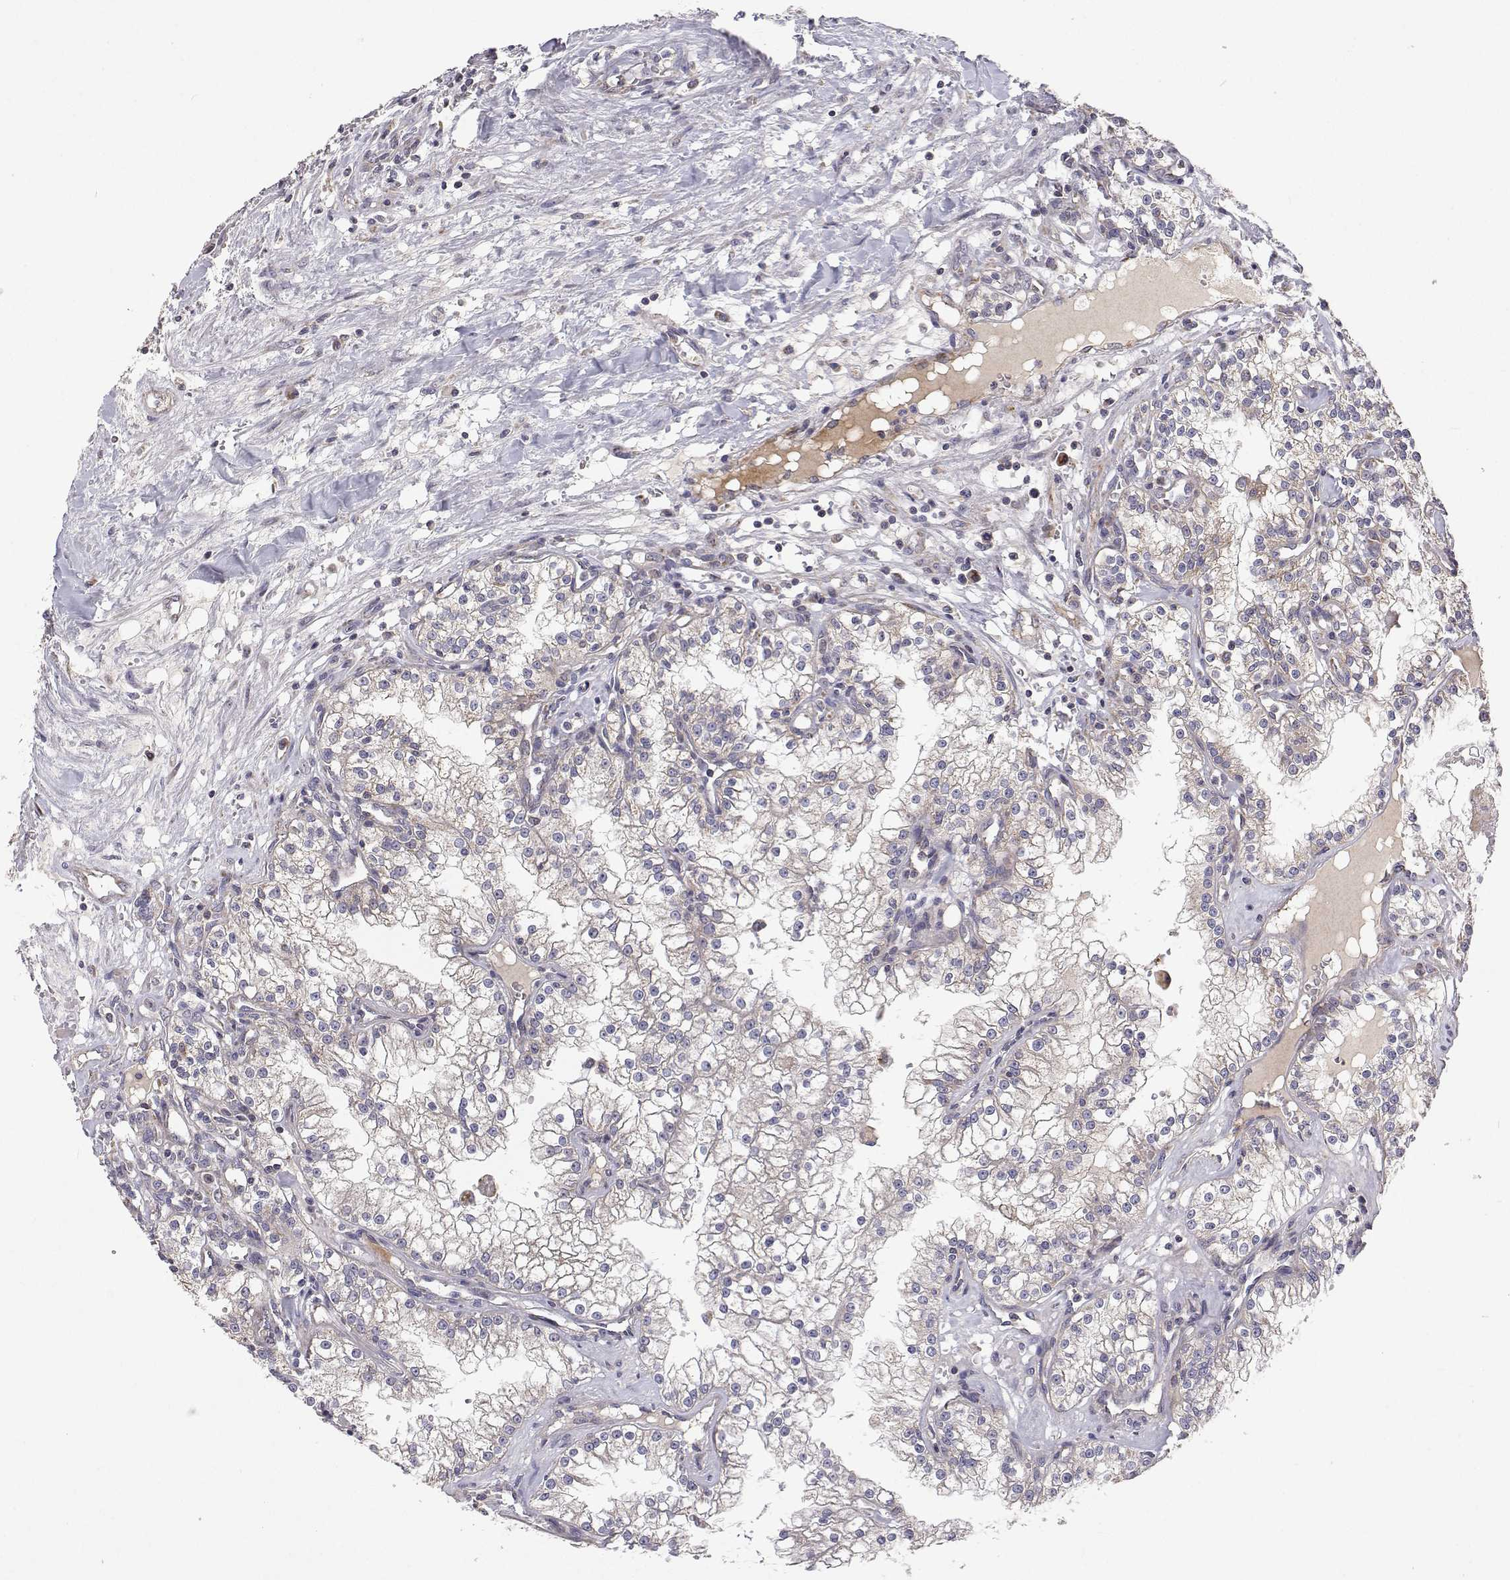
{"staining": {"intensity": "weak", "quantity": "<25%", "location": "cytoplasmic/membranous"}, "tissue": "renal cancer", "cell_type": "Tumor cells", "image_type": "cancer", "snomed": [{"axis": "morphology", "description": "Adenocarcinoma, NOS"}, {"axis": "topography", "description": "Kidney"}], "caption": "A high-resolution photomicrograph shows immunohistochemistry (IHC) staining of renal cancer (adenocarcinoma), which reveals no significant positivity in tumor cells. (Brightfield microscopy of DAB immunohistochemistry (IHC) at high magnification).", "gene": "MRPL3", "patient": {"sex": "male", "age": 36}}